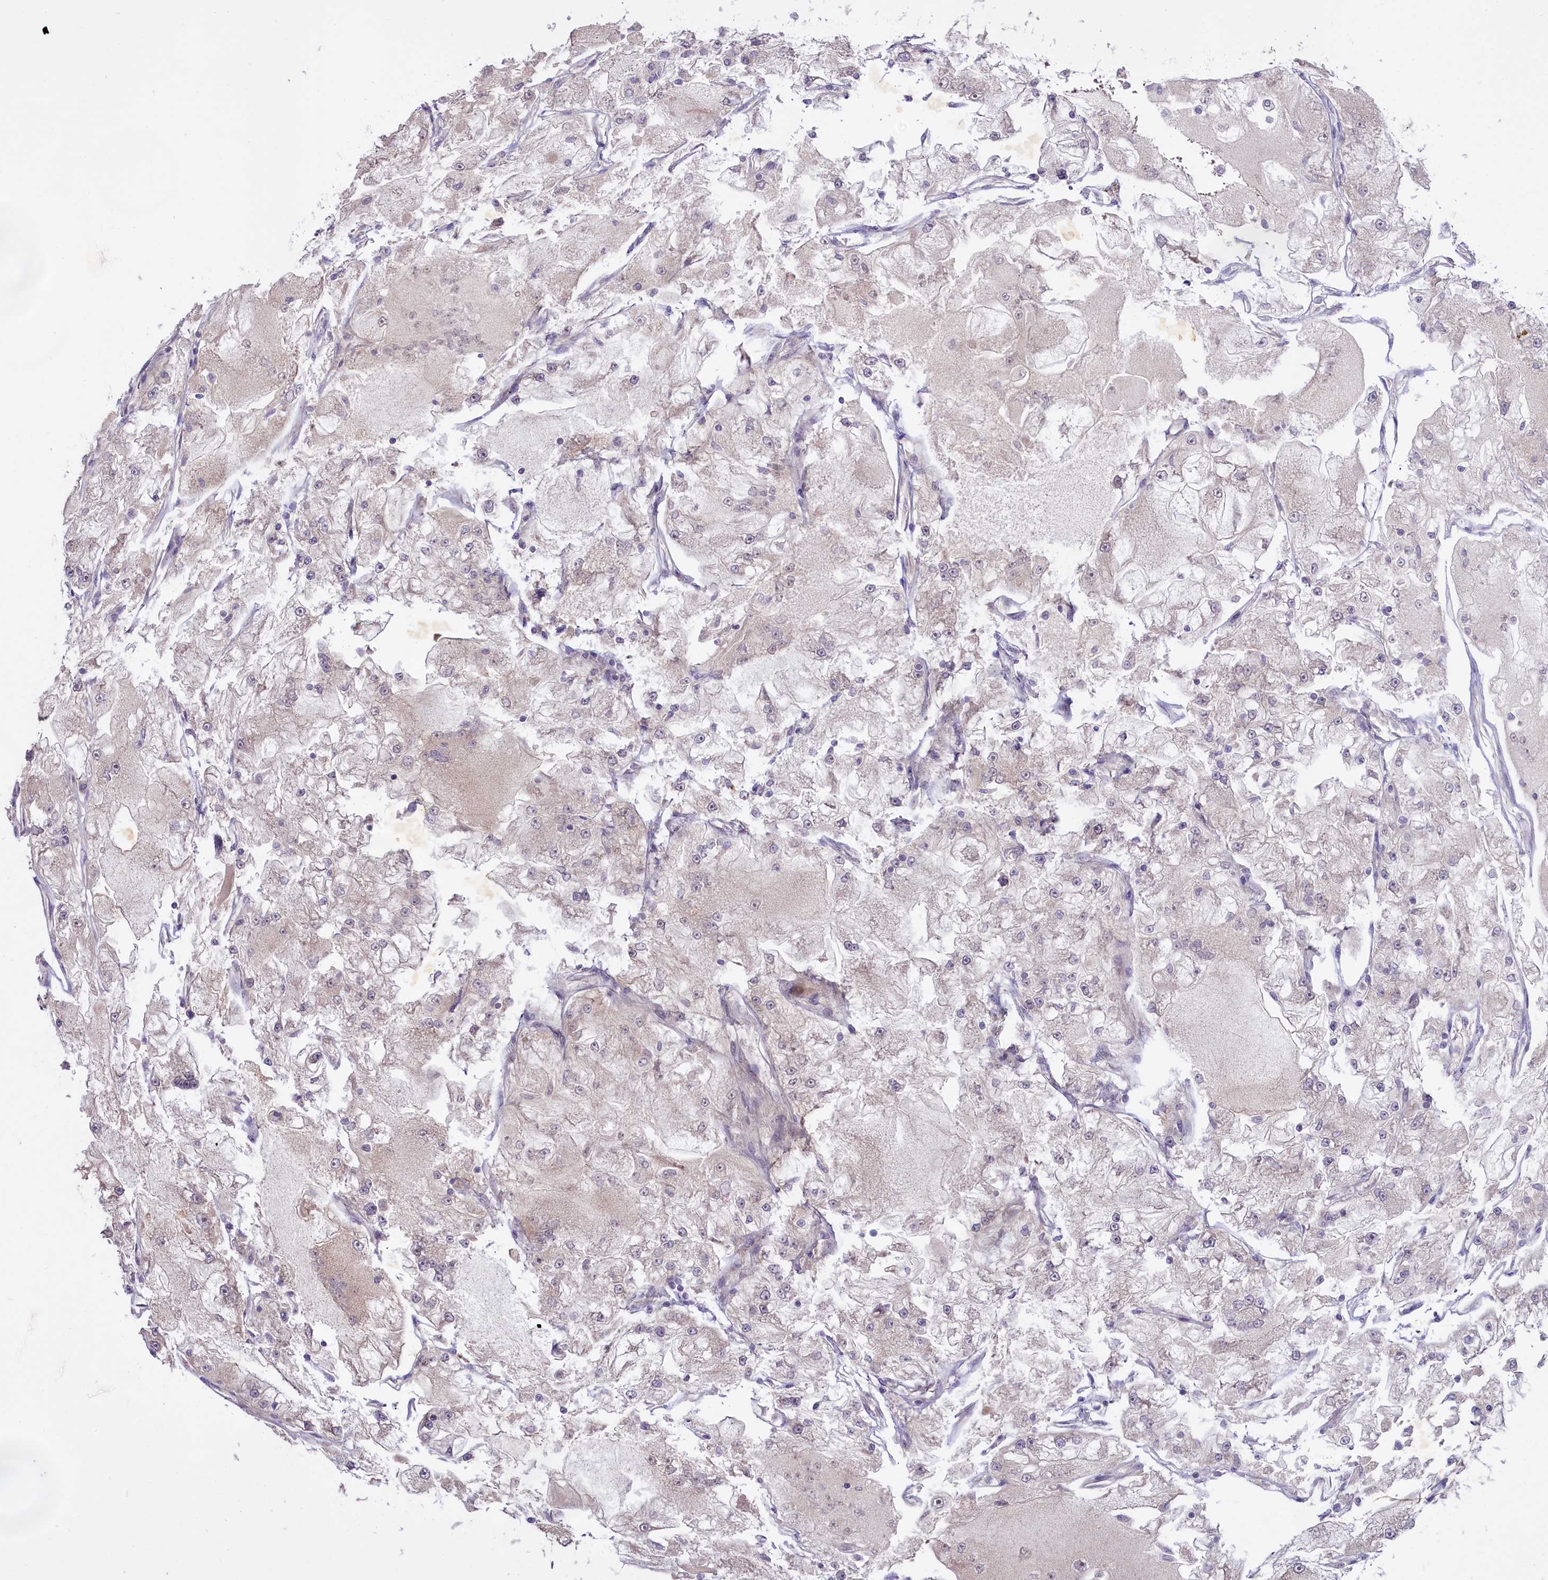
{"staining": {"intensity": "negative", "quantity": "none", "location": "none"}, "tissue": "renal cancer", "cell_type": "Tumor cells", "image_type": "cancer", "snomed": [{"axis": "morphology", "description": "Adenocarcinoma, NOS"}, {"axis": "topography", "description": "Kidney"}], "caption": "Immunohistochemistry photomicrograph of renal cancer (adenocarcinoma) stained for a protein (brown), which displays no expression in tumor cells.", "gene": "MEMO1", "patient": {"sex": "female", "age": 72}}